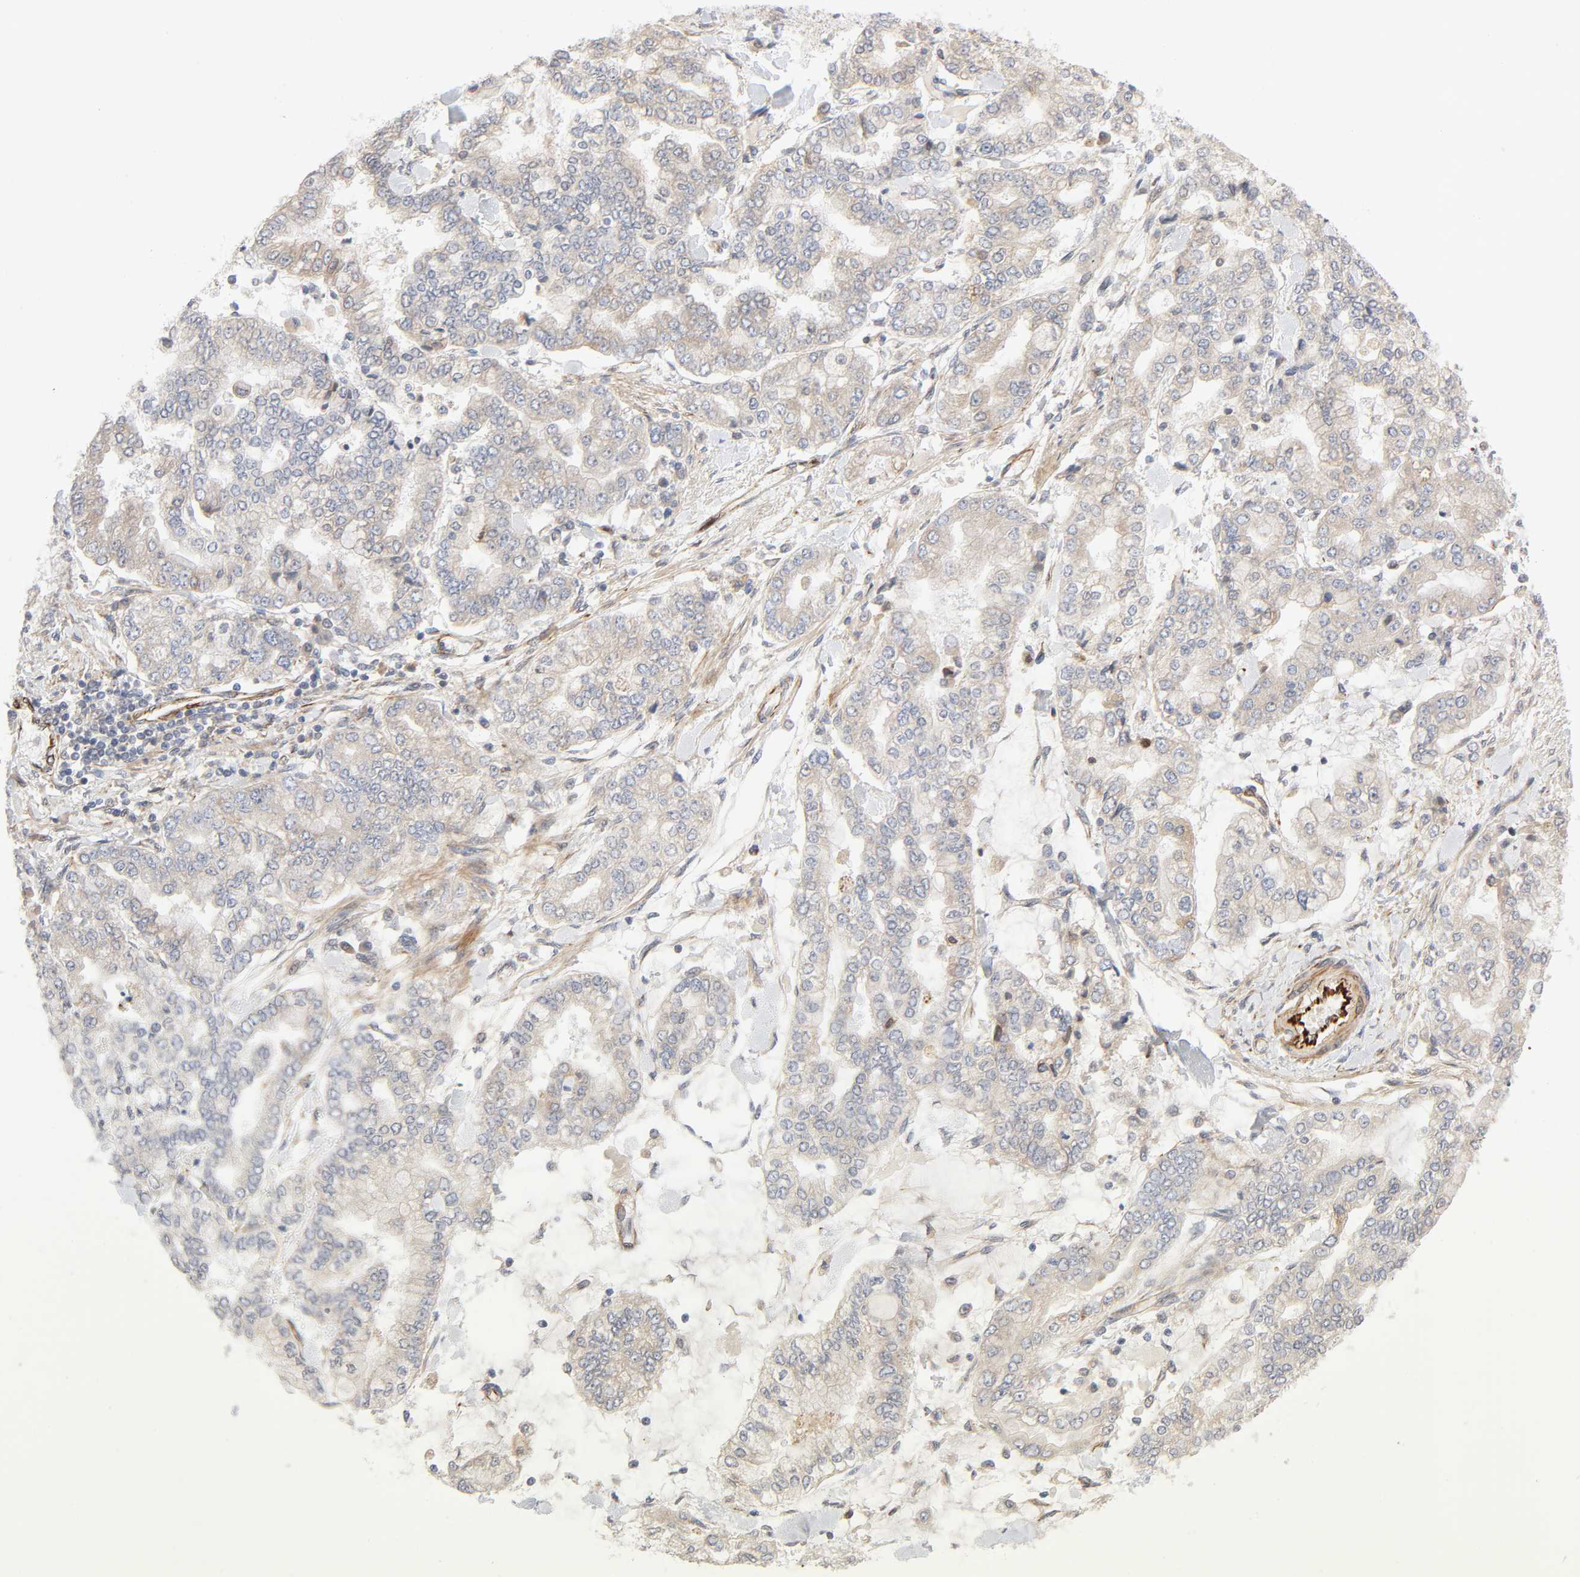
{"staining": {"intensity": "moderate", "quantity": ">75%", "location": "cytoplasmic/membranous"}, "tissue": "stomach cancer", "cell_type": "Tumor cells", "image_type": "cancer", "snomed": [{"axis": "morphology", "description": "Normal tissue, NOS"}, {"axis": "morphology", "description": "Adenocarcinoma, NOS"}, {"axis": "topography", "description": "Stomach, upper"}, {"axis": "topography", "description": "Stomach"}], "caption": "Protein expression by immunohistochemistry (IHC) reveals moderate cytoplasmic/membranous staining in approximately >75% of tumor cells in stomach adenocarcinoma. The protein of interest is shown in brown color, while the nuclei are stained blue.", "gene": "FAM118A", "patient": {"sex": "male", "age": 76}}